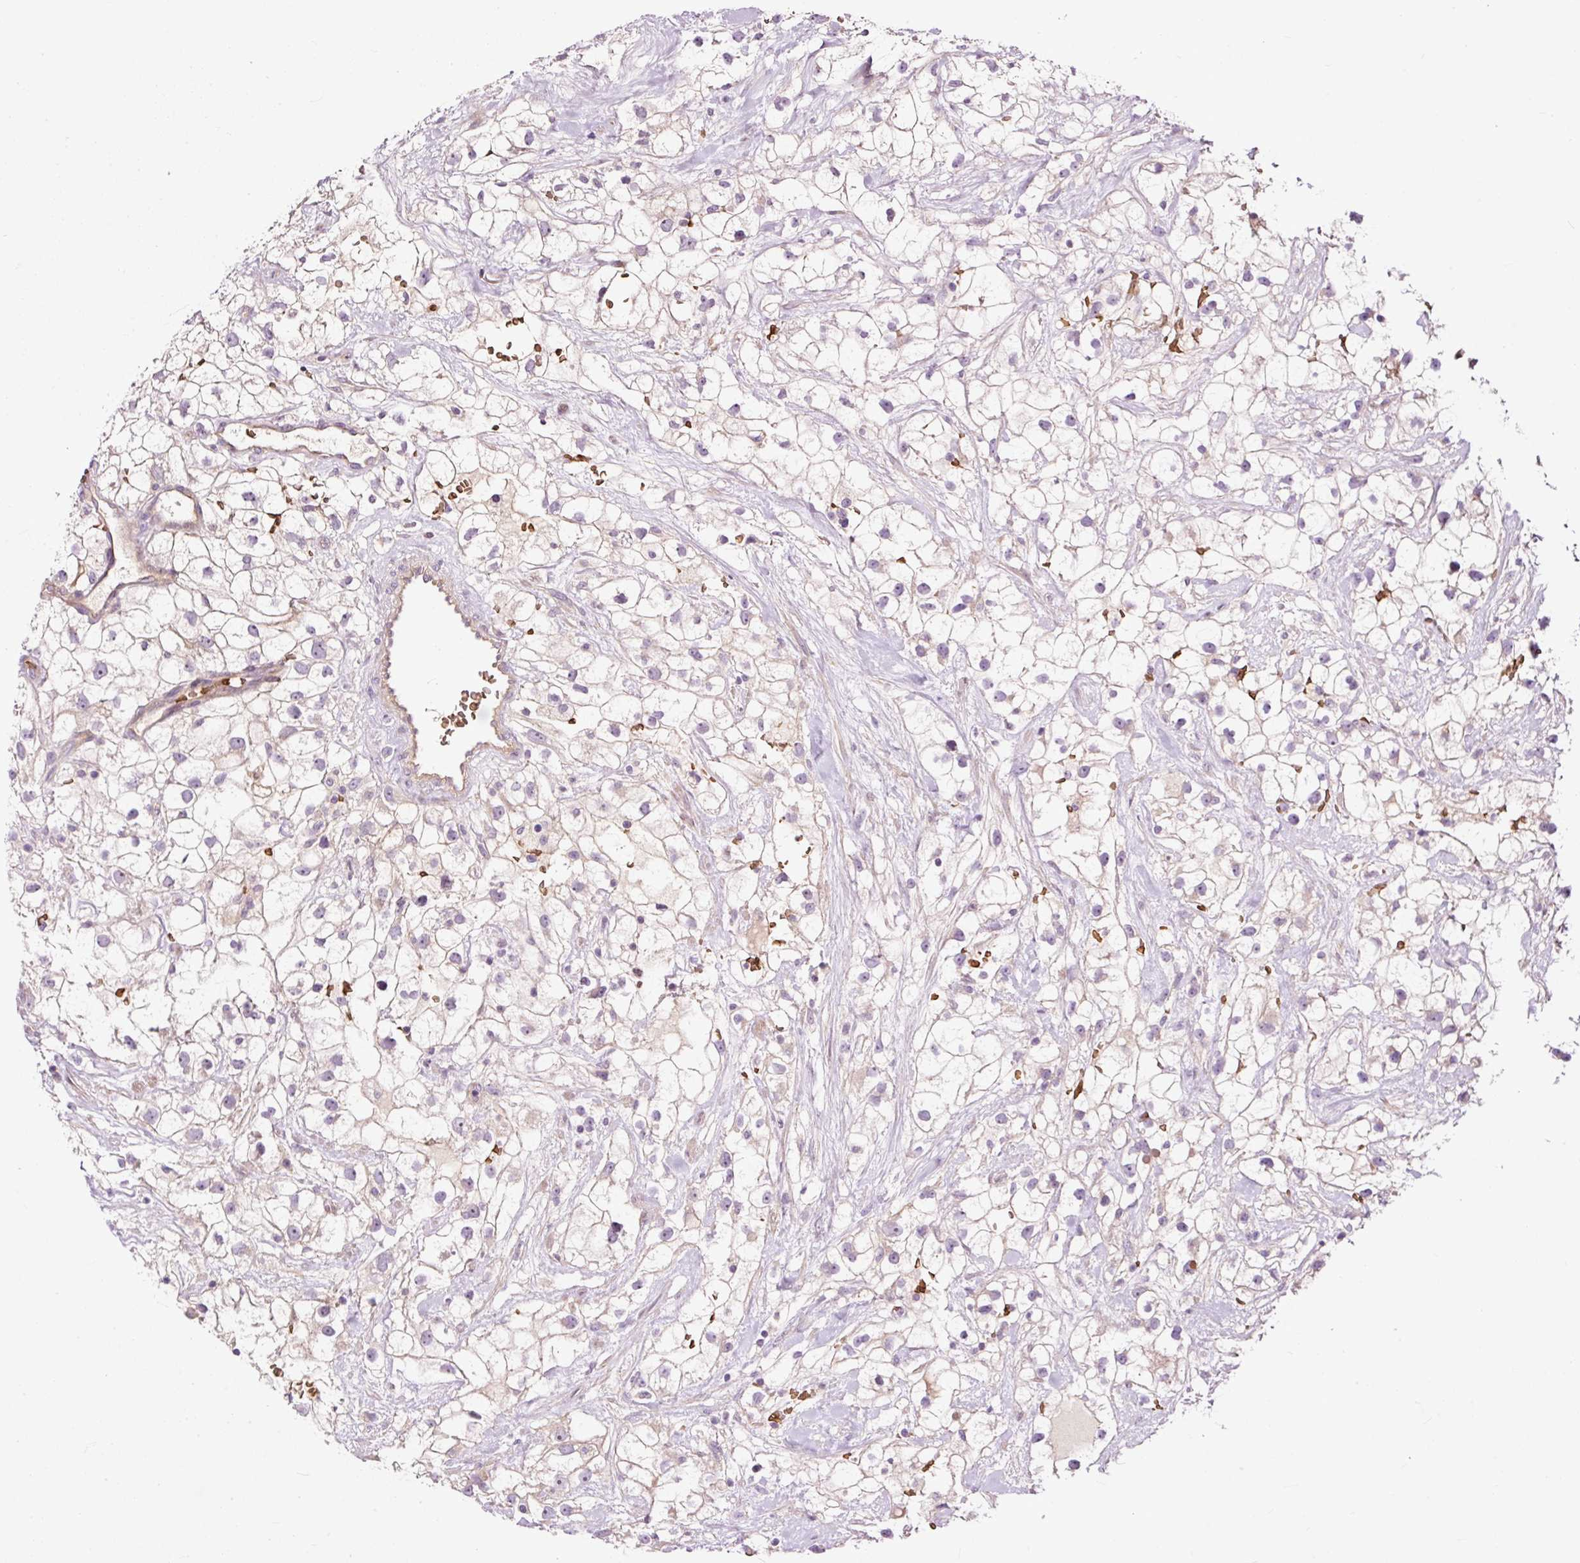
{"staining": {"intensity": "weak", "quantity": "<25%", "location": "cytoplasmic/membranous"}, "tissue": "renal cancer", "cell_type": "Tumor cells", "image_type": "cancer", "snomed": [{"axis": "morphology", "description": "Adenocarcinoma, NOS"}, {"axis": "topography", "description": "Kidney"}], "caption": "Renal cancer was stained to show a protein in brown. There is no significant expression in tumor cells.", "gene": "USHBP1", "patient": {"sex": "male", "age": 59}}